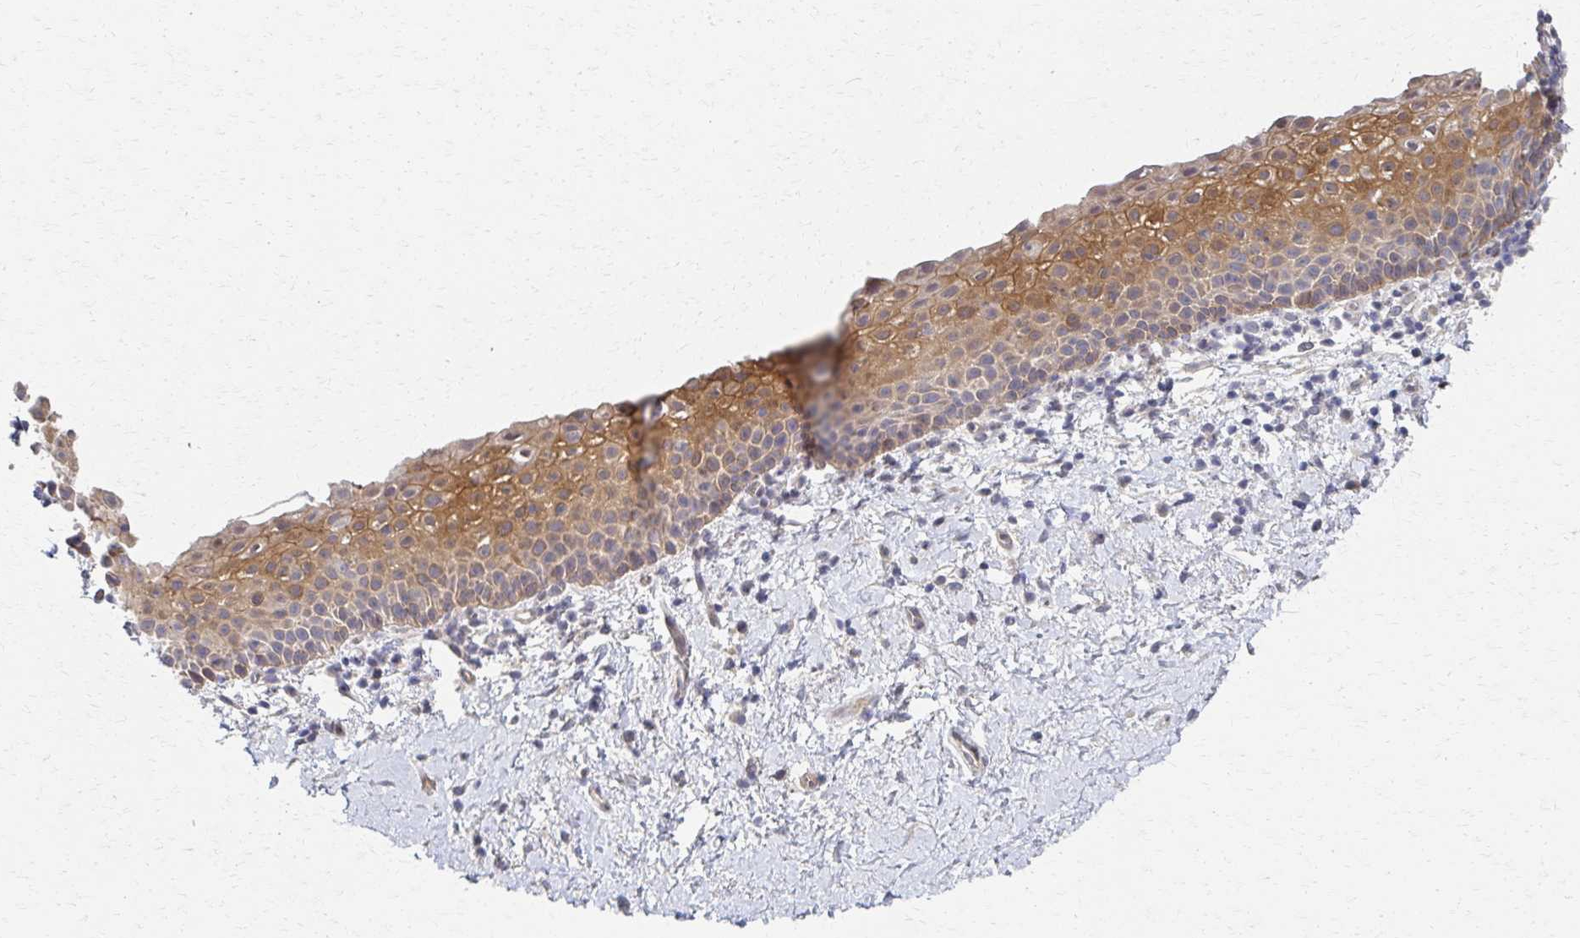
{"staining": {"intensity": "moderate", "quantity": "25%-75%", "location": "cytoplasmic/membranous"}, "tissue": "vagina", "cell_type": "Squamous epithelial cells", "image_type": "normal", "snomed": [{"axis": "morphology", "description": "Normal tissue, NOS"}, {"axis": "topography", "description": "Vagina"}], "caption": "IHC photomicrograph of unremarkable vagina: vagina stained using IHC demonstrates medium levels of moderate protein expression localized specifically in the cytoplasmic/membranous of squamous epithelial cells, appearing as a cytoplasmic/membranous brown color.", "gene": "EOLA1", "patient": {"sex": "female", "age": 61}}